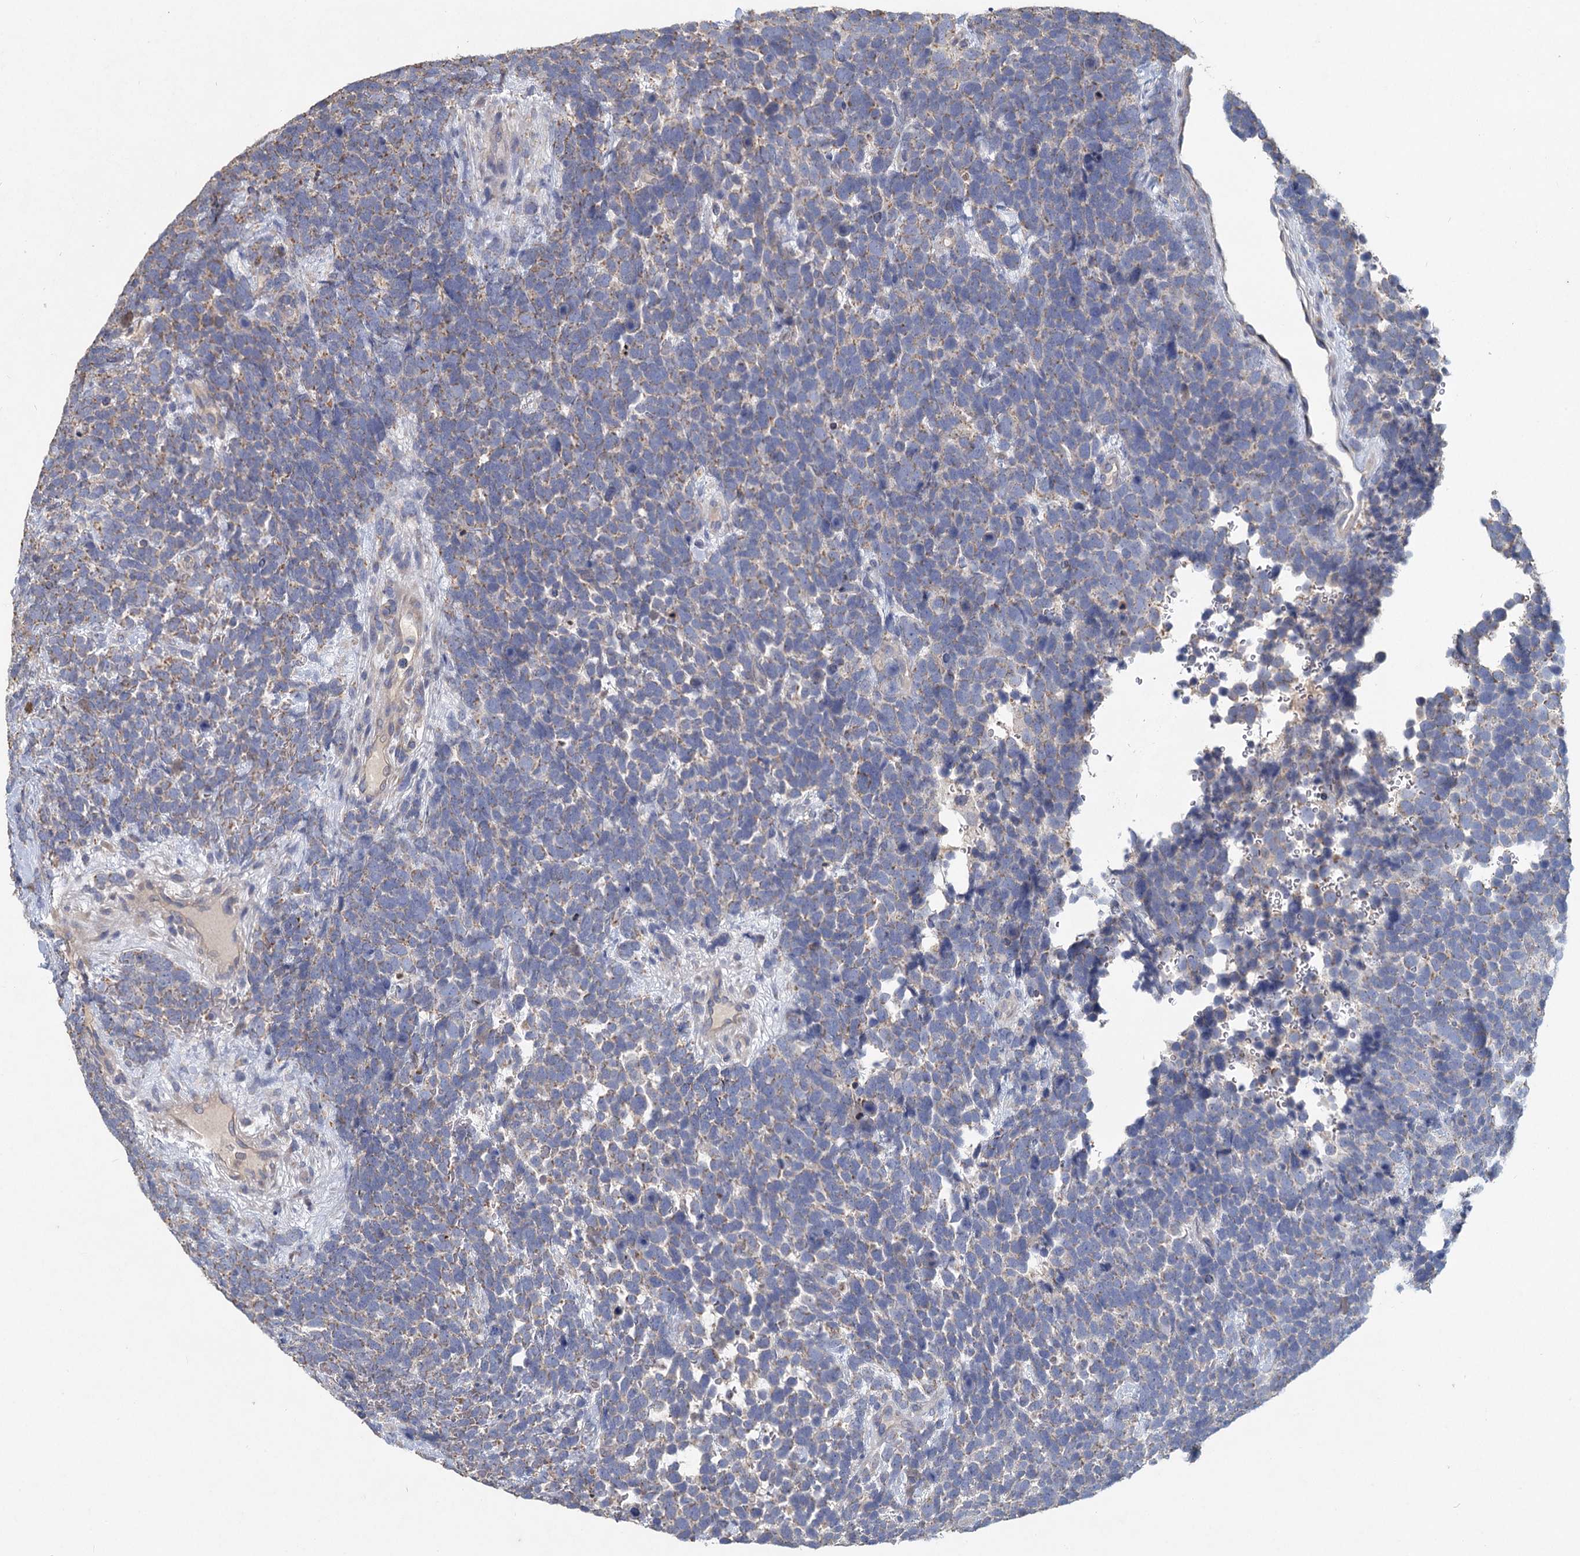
{"staining": {"intensity": "weak", "quantity": ">75%", "location": "cytoplasmic/membranous"}, "tissue": "urothelial cancer", "cell_type": "Tumor cells", "image_type": "cancer", "snomed": [{"axis": "morphology", "description": "Urothelial carcinoma, High grade"}, {"axis": "topography", "description": "Urinary bladder"}], "caption": "Protein staining by immunohistochemistry (IHC) shows weak cytoplasmic/membranous expression in approximately >75% of tumor cells in high-grade urothelial carcinoma.", "gene": "HES2", "patient": {"sex": "female", "age": 82}}